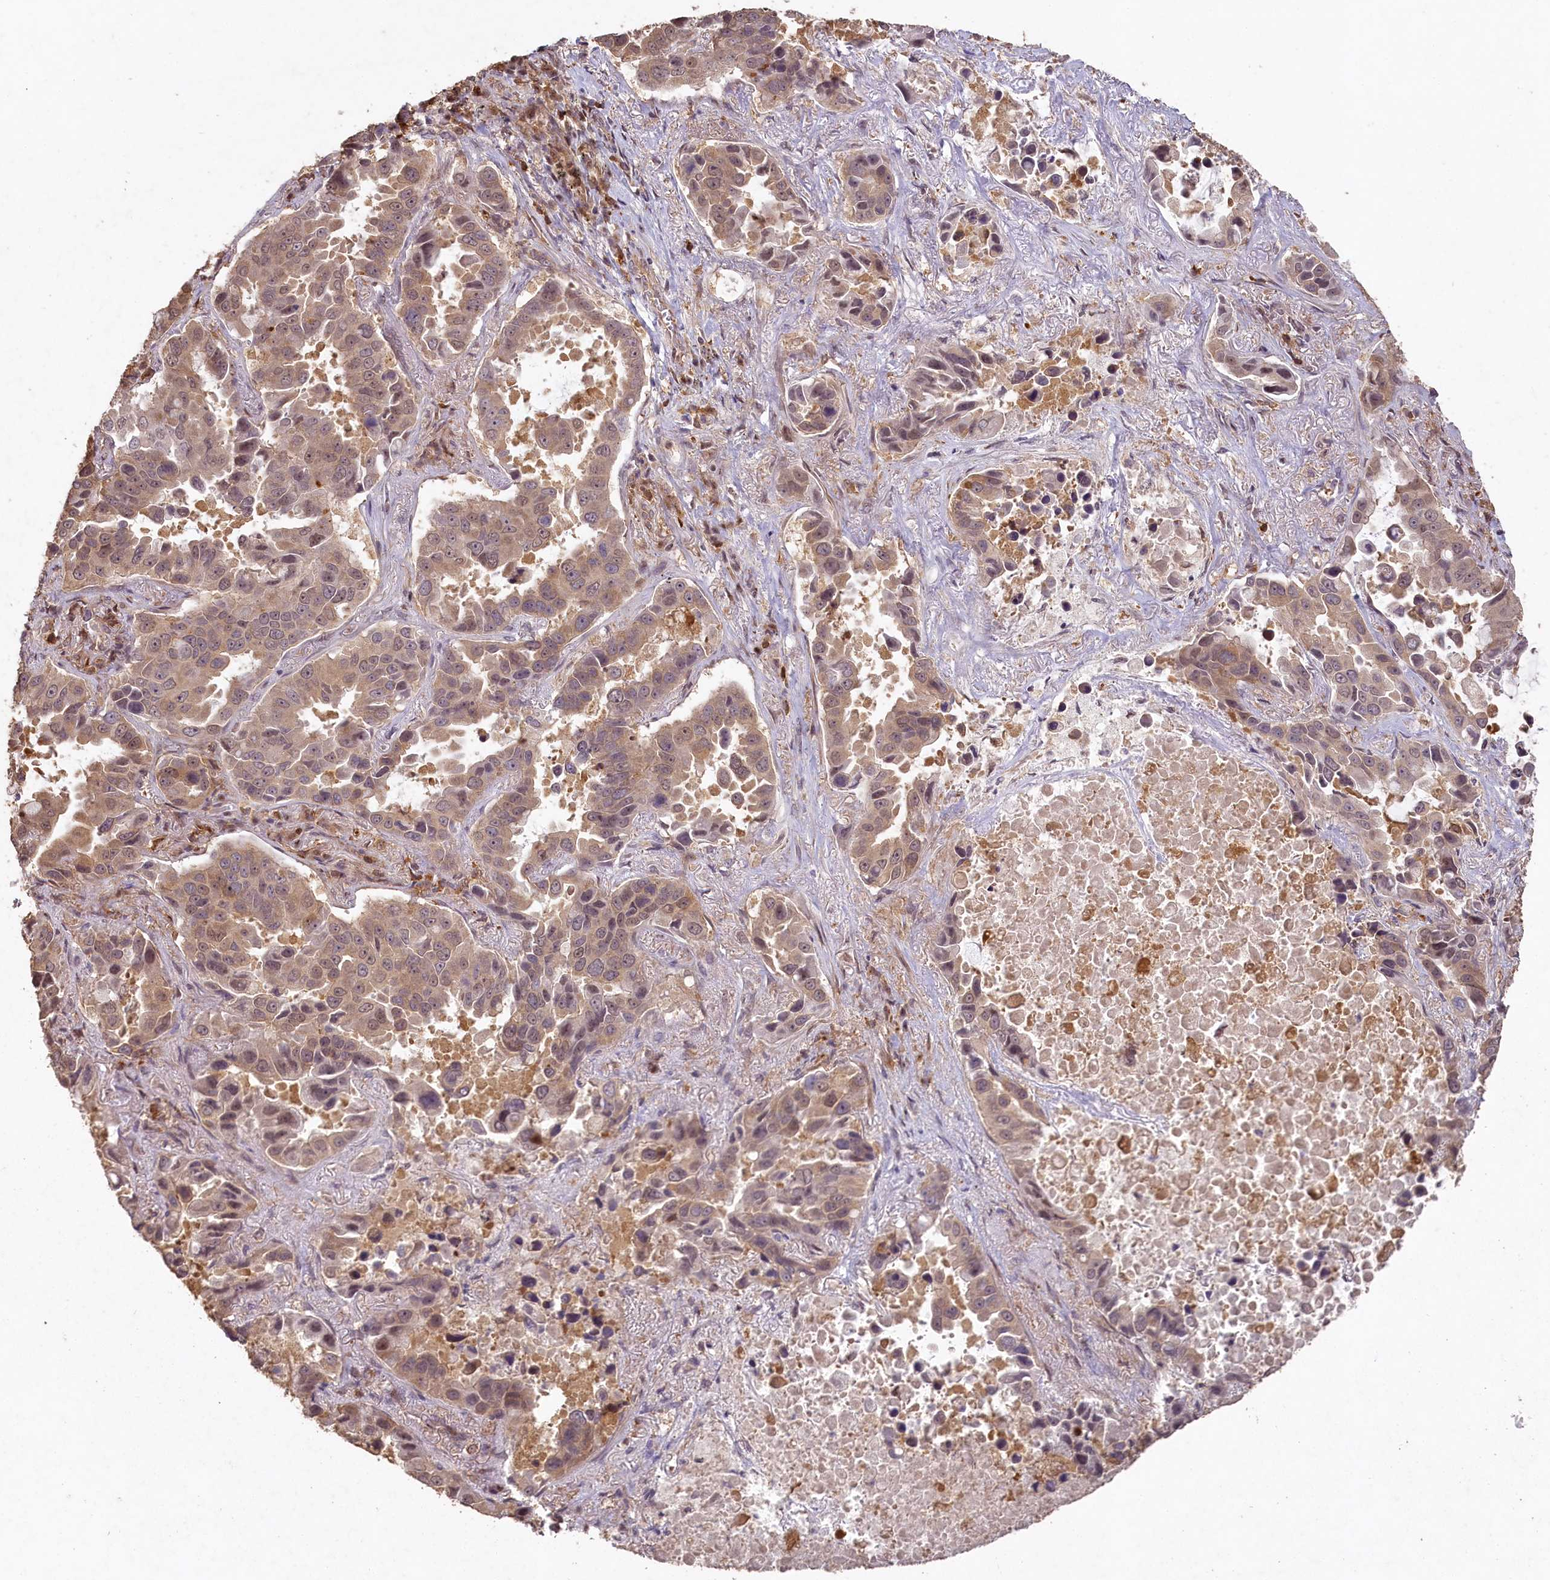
{"staining": {"intensity": "weak", "quantity": ">75%", "location": "cytoplasmic/membranous,nuclear"}, "tissue": "lung cancer", "cell_type": "Tumor cells", "image_type": "cancer", "snomed": [{"axis": "morphology", "description": "Adenocarcinoma, NOS"}, {"axis": "topography", "description": "Lung"}], "caption": "This image displays immunohistochemistry staining of lung adenocarcinoma, with low weak cytoplasmic/membranous and nuclear positivity in about >75% of tumor cells.", "gene": "MADD", "patient": {"sex": "male", "age": 64}}